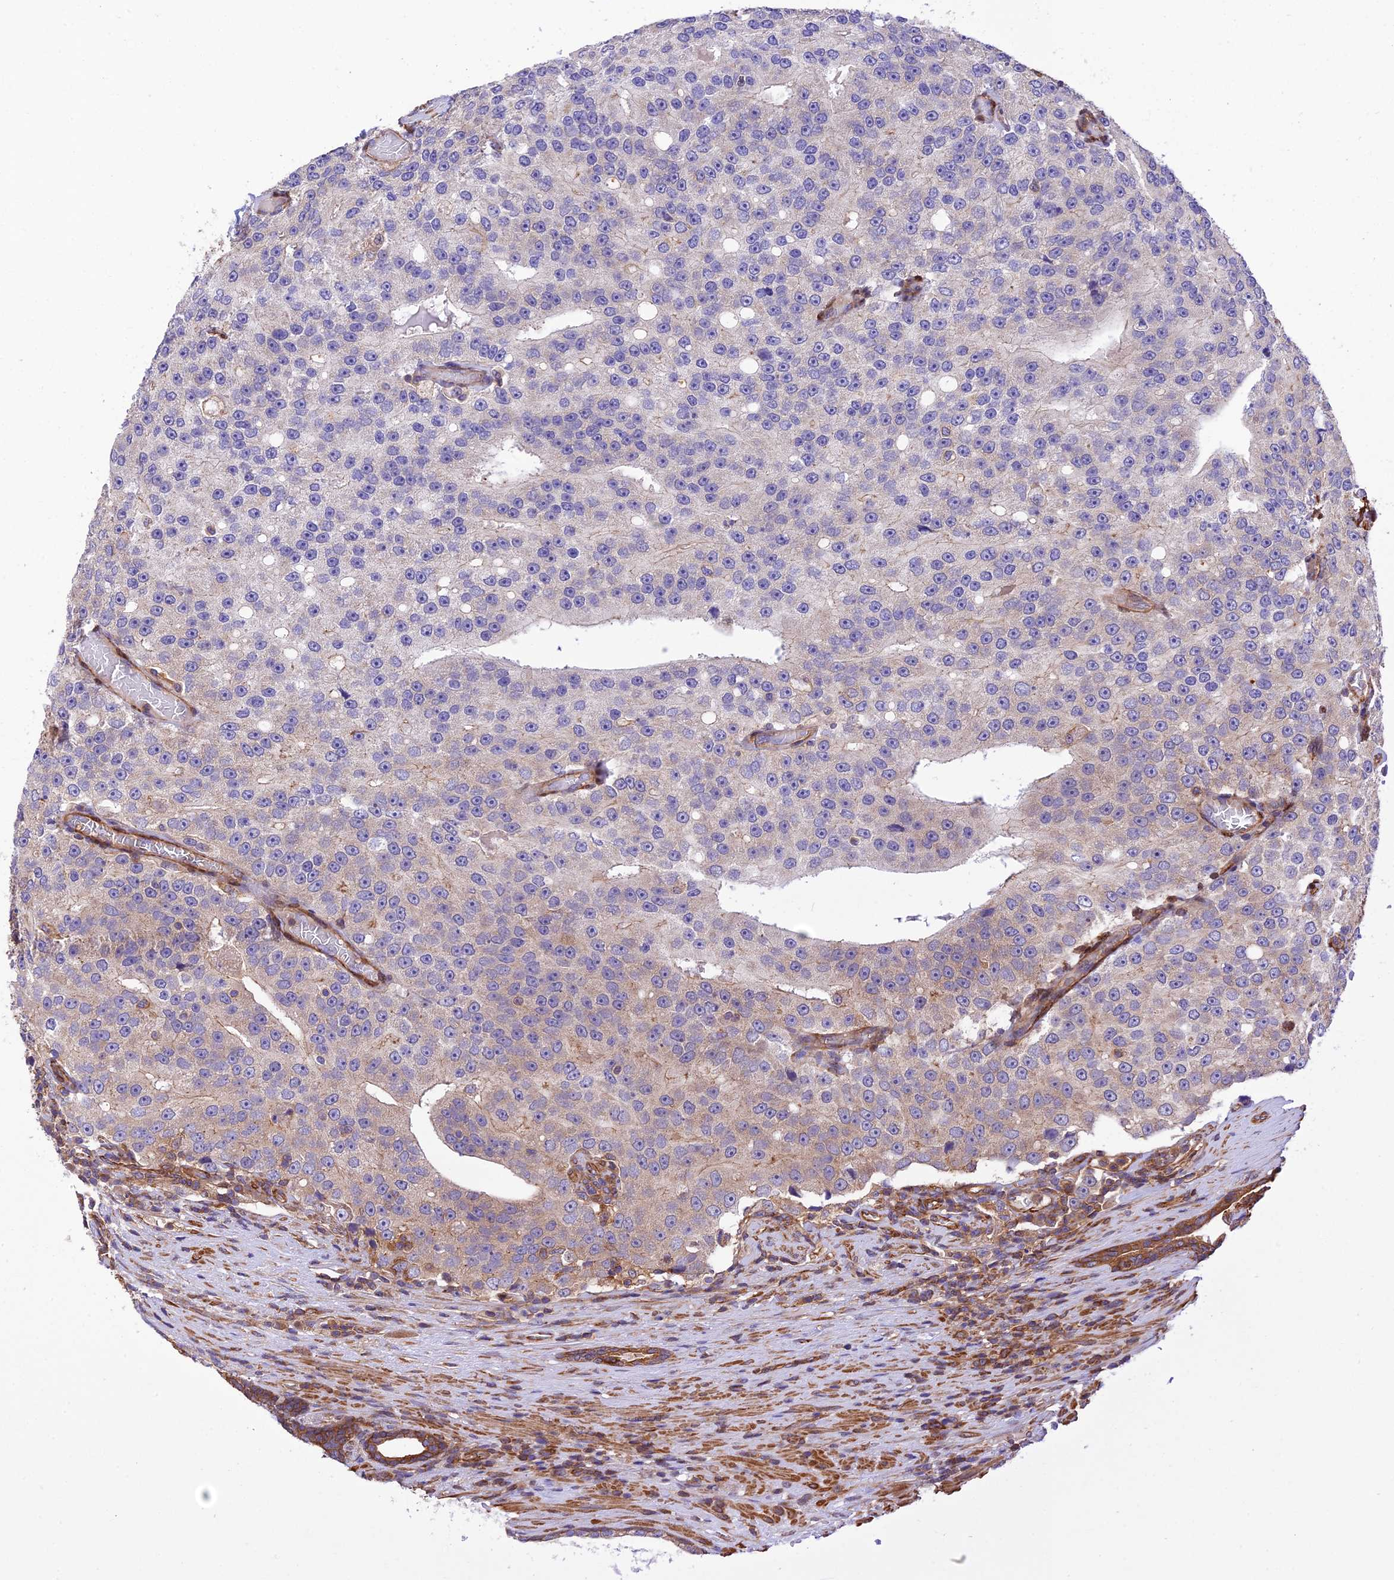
{"staining": {"intensity": "weak", "quantity": "25%-75%", "location": "cytoplasmic/membranous"}, "tissue": "prostate cancer", "cell_type": "Tumor cells", "image_type": "cancer", "snomed": [{"axis": "morphology", "description": "Adenocarcinoma, High grade"}, {"axis": "topography", "description": "Prostate"}], "caption": "High-grade adenocarcinoma (prostate) stained for a protein demonstrates weak cytoplasmic/membranous positivity in tumor cells.", "gene": "EVI5L", "patient": {"sex": "male", "age": 70}}